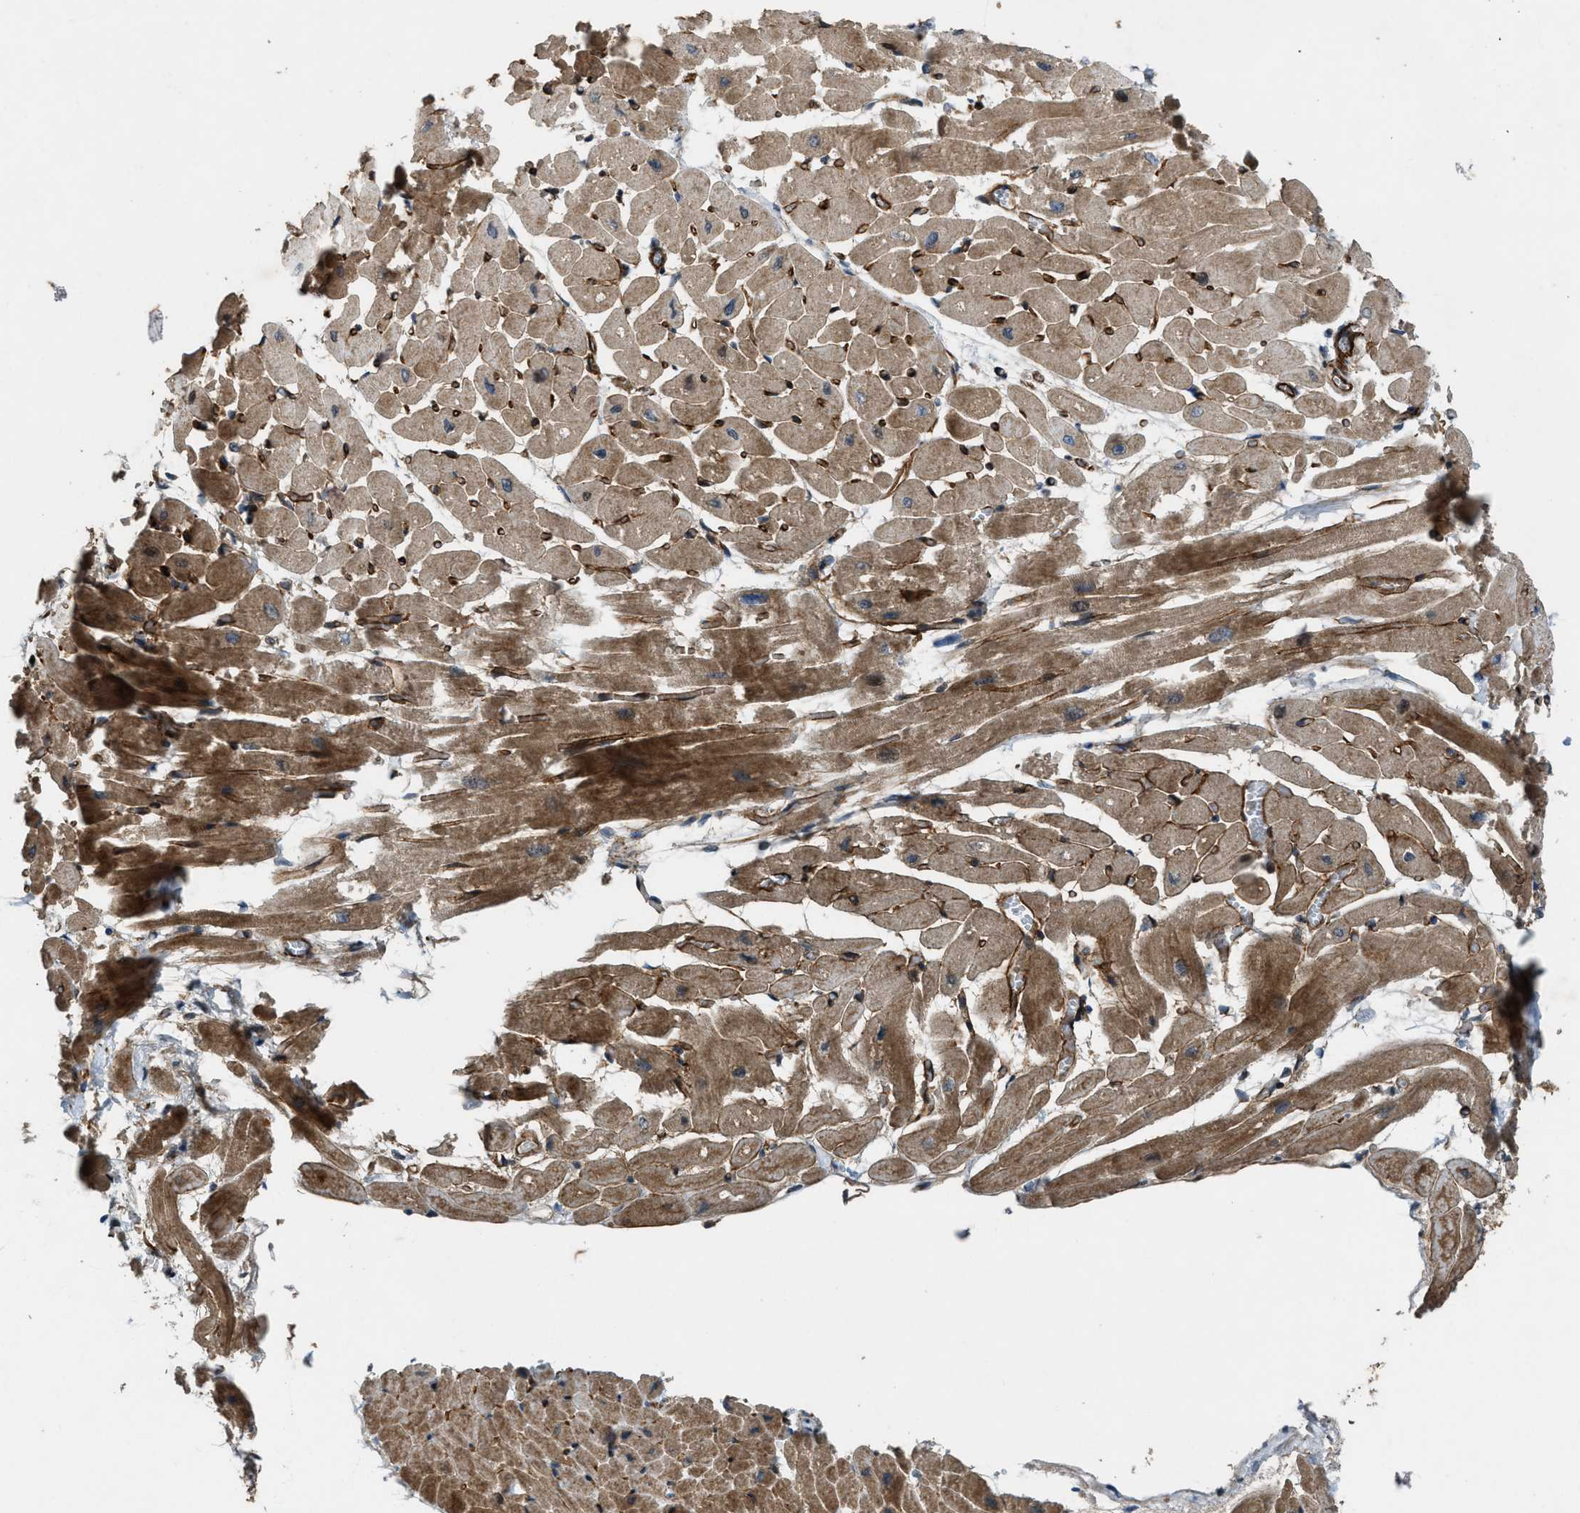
{"staining": {"intensity": "moderate", "quantity": ">75%", "location": "cytoplasmic/membranous"}, "tissue": "heart muscle", "cell_type": "Cardiomyocytes", "image_type": "normal", "snomed": [{"axis": "morphology", "description": "Normal tissue, NOS"}, {"axis": "topography", "description": "Heart"}], "caption": "Cardiomyocytes reveal medium levels of moderate cytoplasmic/membranous staining in about >75% of cells in benign heart muscle. Nuclei are stained in blue.", "gene": "LRRC72", "patient": {"sex": "male", "age": 45}}